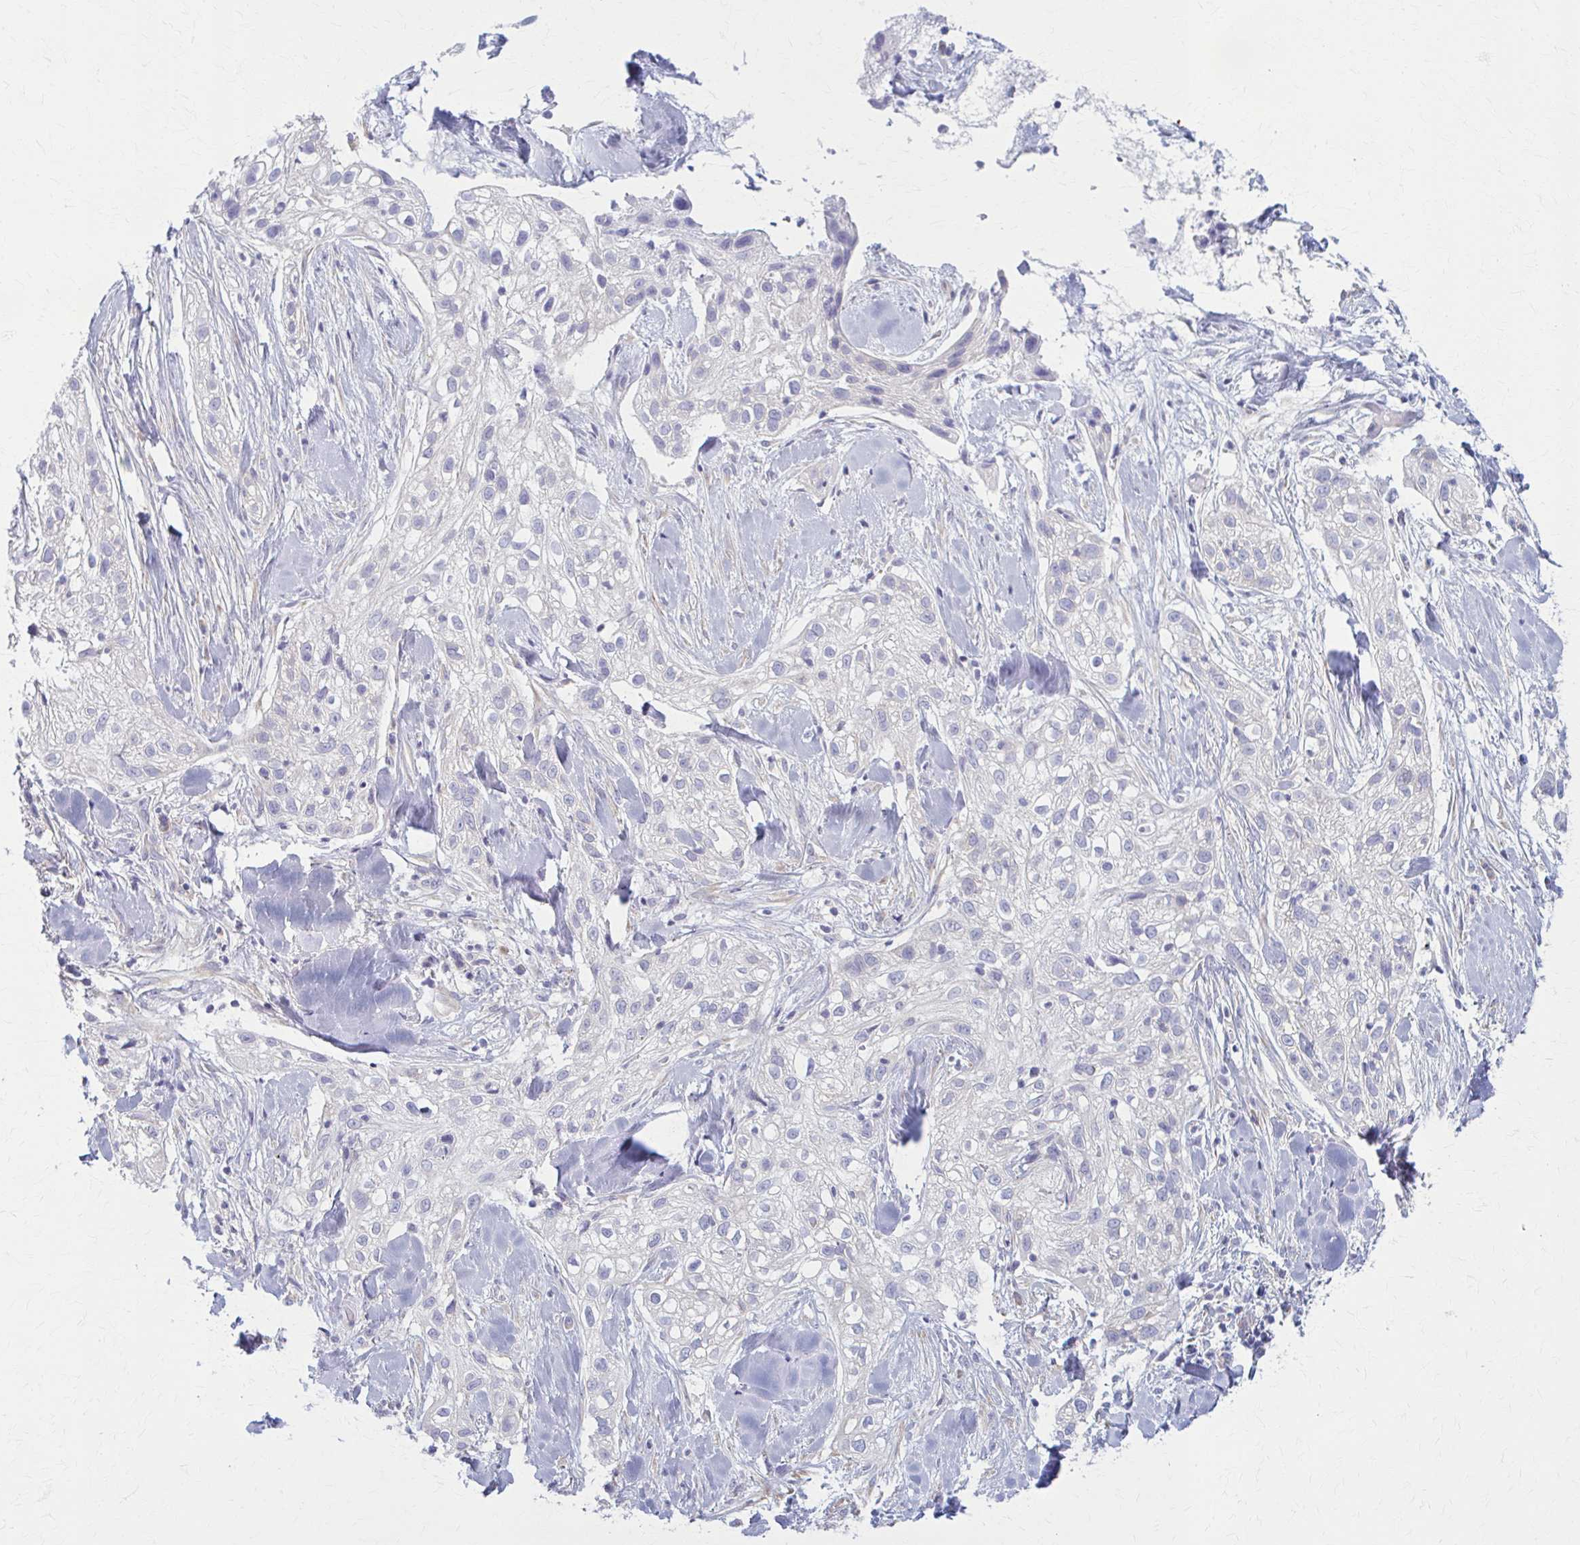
{"staining": {"intensity": "negative", "quantity": "none", "location": "none"}, "tissue": "skin cancer", "cell_type": "Tumor cells", "image_type": "cancer", "snomed": [{"axis": "morphology", "description": "Squamous cell carcinoma, NOS"}, {"axis": "topography", "description": "Skin"}], "caption": "The image displays no staining of tumor cells in skin cancer.", "gene": "PRKRA", "patient": {"sex": "male", "age": 82}}